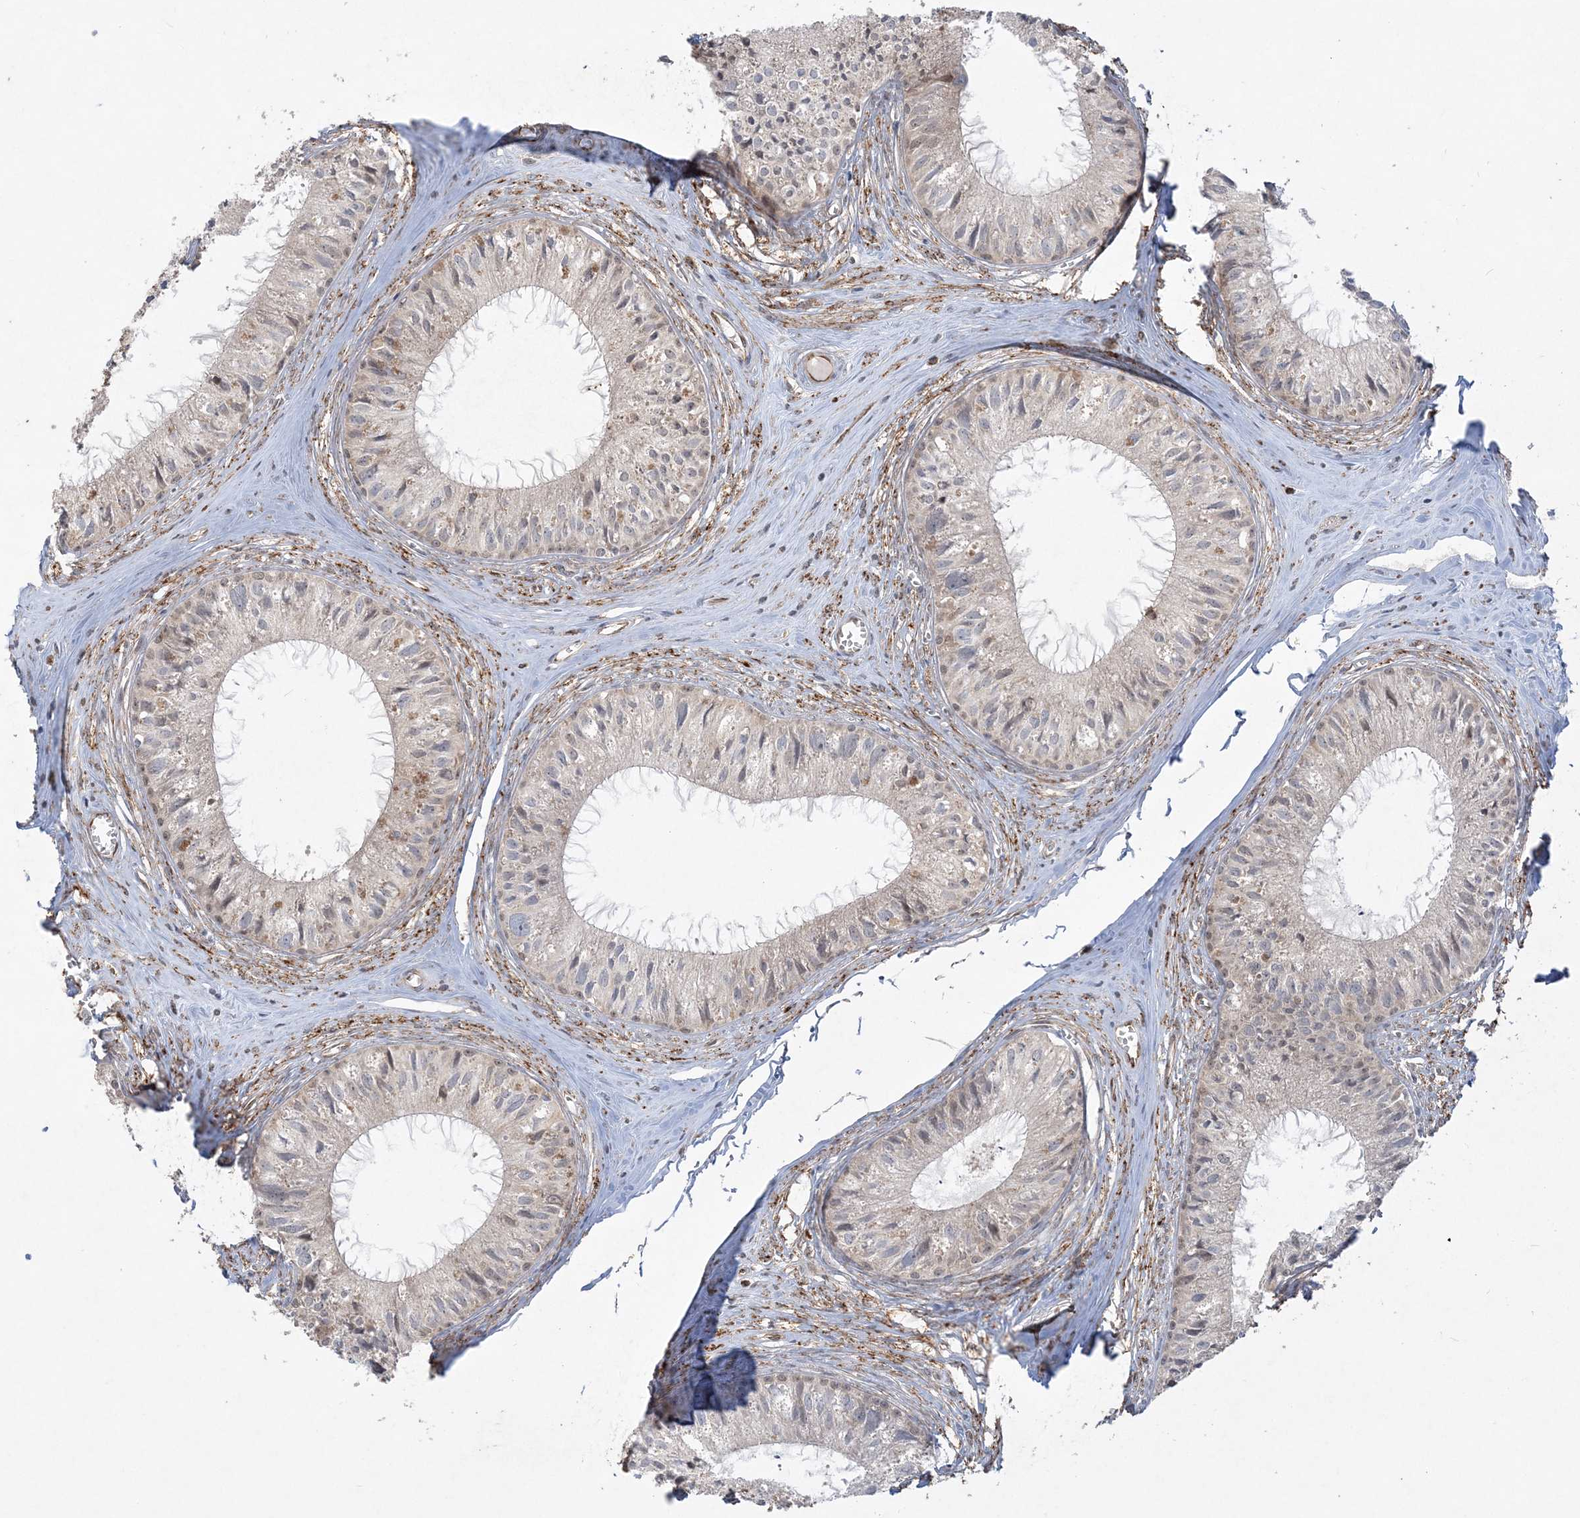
{"staining": {"intensity": "moderate", "quantity": "25%-75%", "location": "cytoplasmic/membranous,nuclear"}, "tissue": "epididymis", "cell_type": "Glandular cells", "image_type": "normal", "snomed": [{"axis": "morphology", "description": "Normal tissue, NOS"}, {"axis": "topography", "description": "Epididymis"}], "caption": "Immunohistochemistry (IHC) of unremarkable epididymis demonstrates medium levels of moderate cytoplasmic/membranous,nuclear expression in approximately 25%-75% of glandular cells. (DAB IHC, brown staining for protein, blue staining for nuclei).", "gene": "INPP1", "patient": {"sex": "male", "age": 36}}